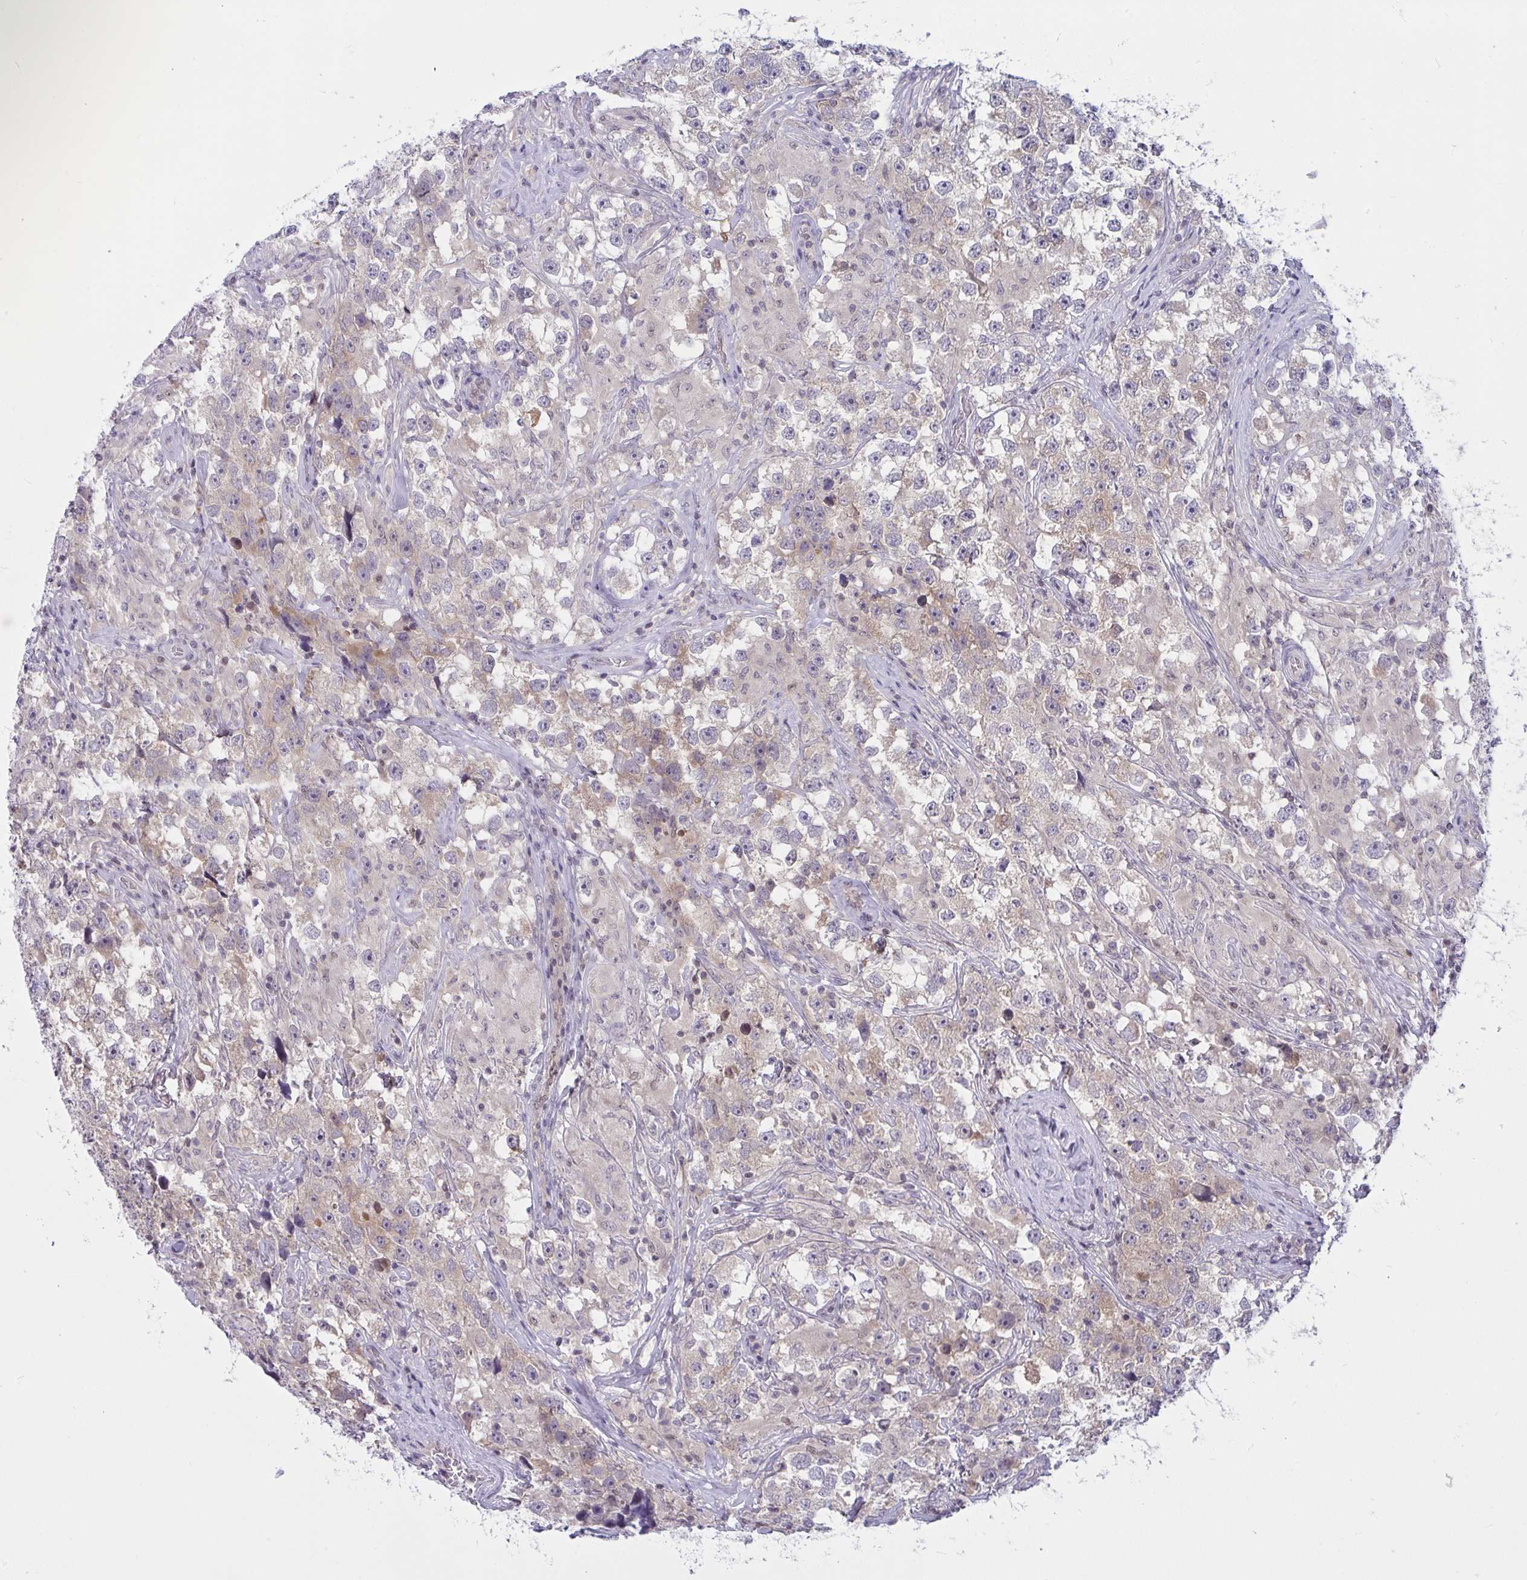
{"staining": {"intensity": "weak", "quantity": "25%-75%", "location": "cytoplasmic/membranous"}, "tissue": "testis cancer", "cell_type": "Tumor cells", "image_type": "cancer", "snomed": [{"axis": "morphology", "description": "Seminoma, NOS"}, {"axis": "topography", "description": "Testis"}], "caption": "Human seminoma (testis) stained with a protein marker exhibits weak staining in tumor cells.", "gene": "TSN", "patient": {"sex": "male", "age": 46}}